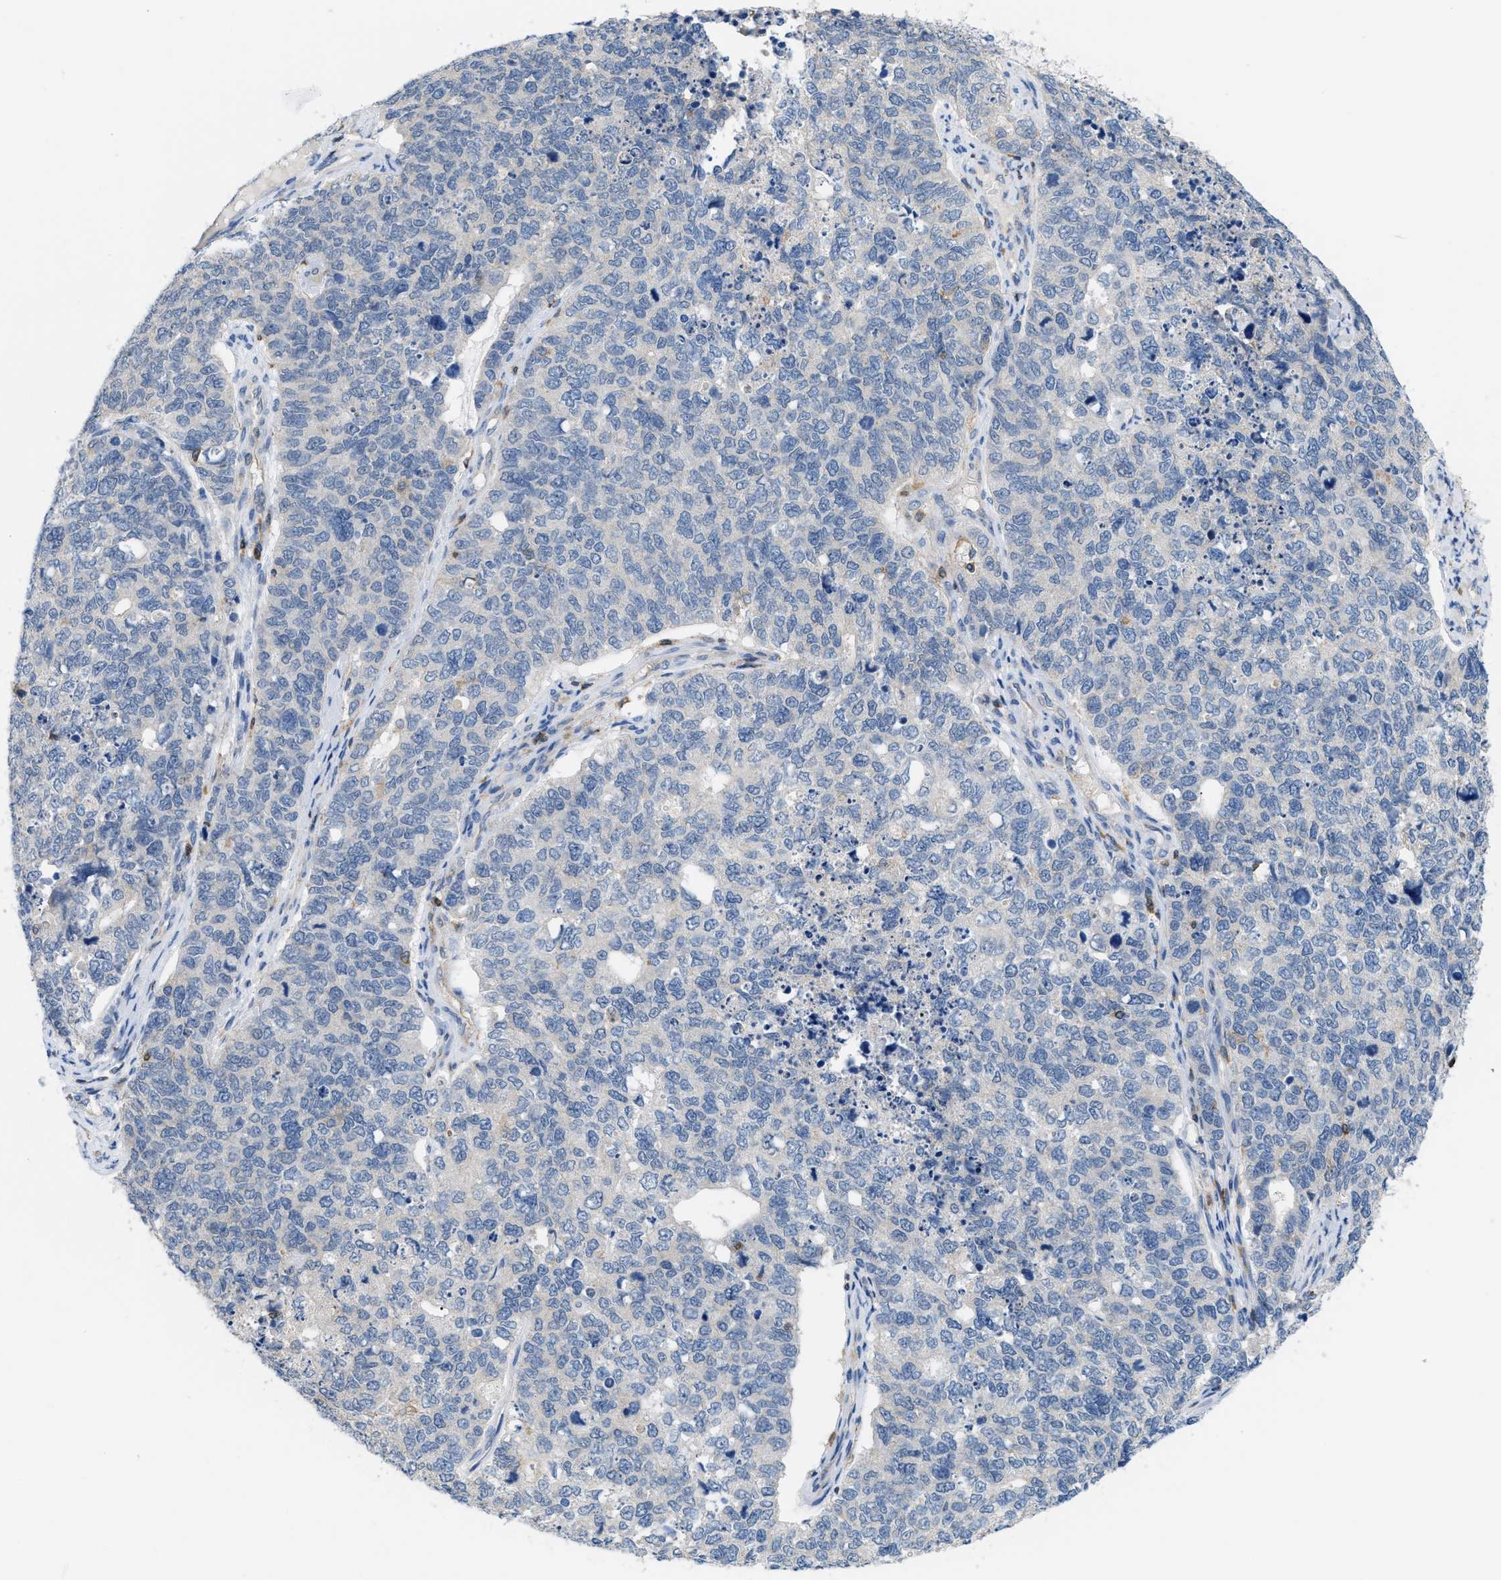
{"staining": {"intensity": "negative", "quantity": "none", "location": "none"}, "tissue": "cervical cancer", "cell_type": "Tumor cells", "image_type": "cancer", "snomed": [{"axis": "morphology", "description": "Squamous cell carcinoma, NOS"}, {"axis": "topography", "description": "Cervix"}], "caption": "Tumor cells are negative for brown protein staining in squamous cell carcinoma (cervical).", "gene": "INPP5D", "patient": {"sex": "female", "age": 63}}